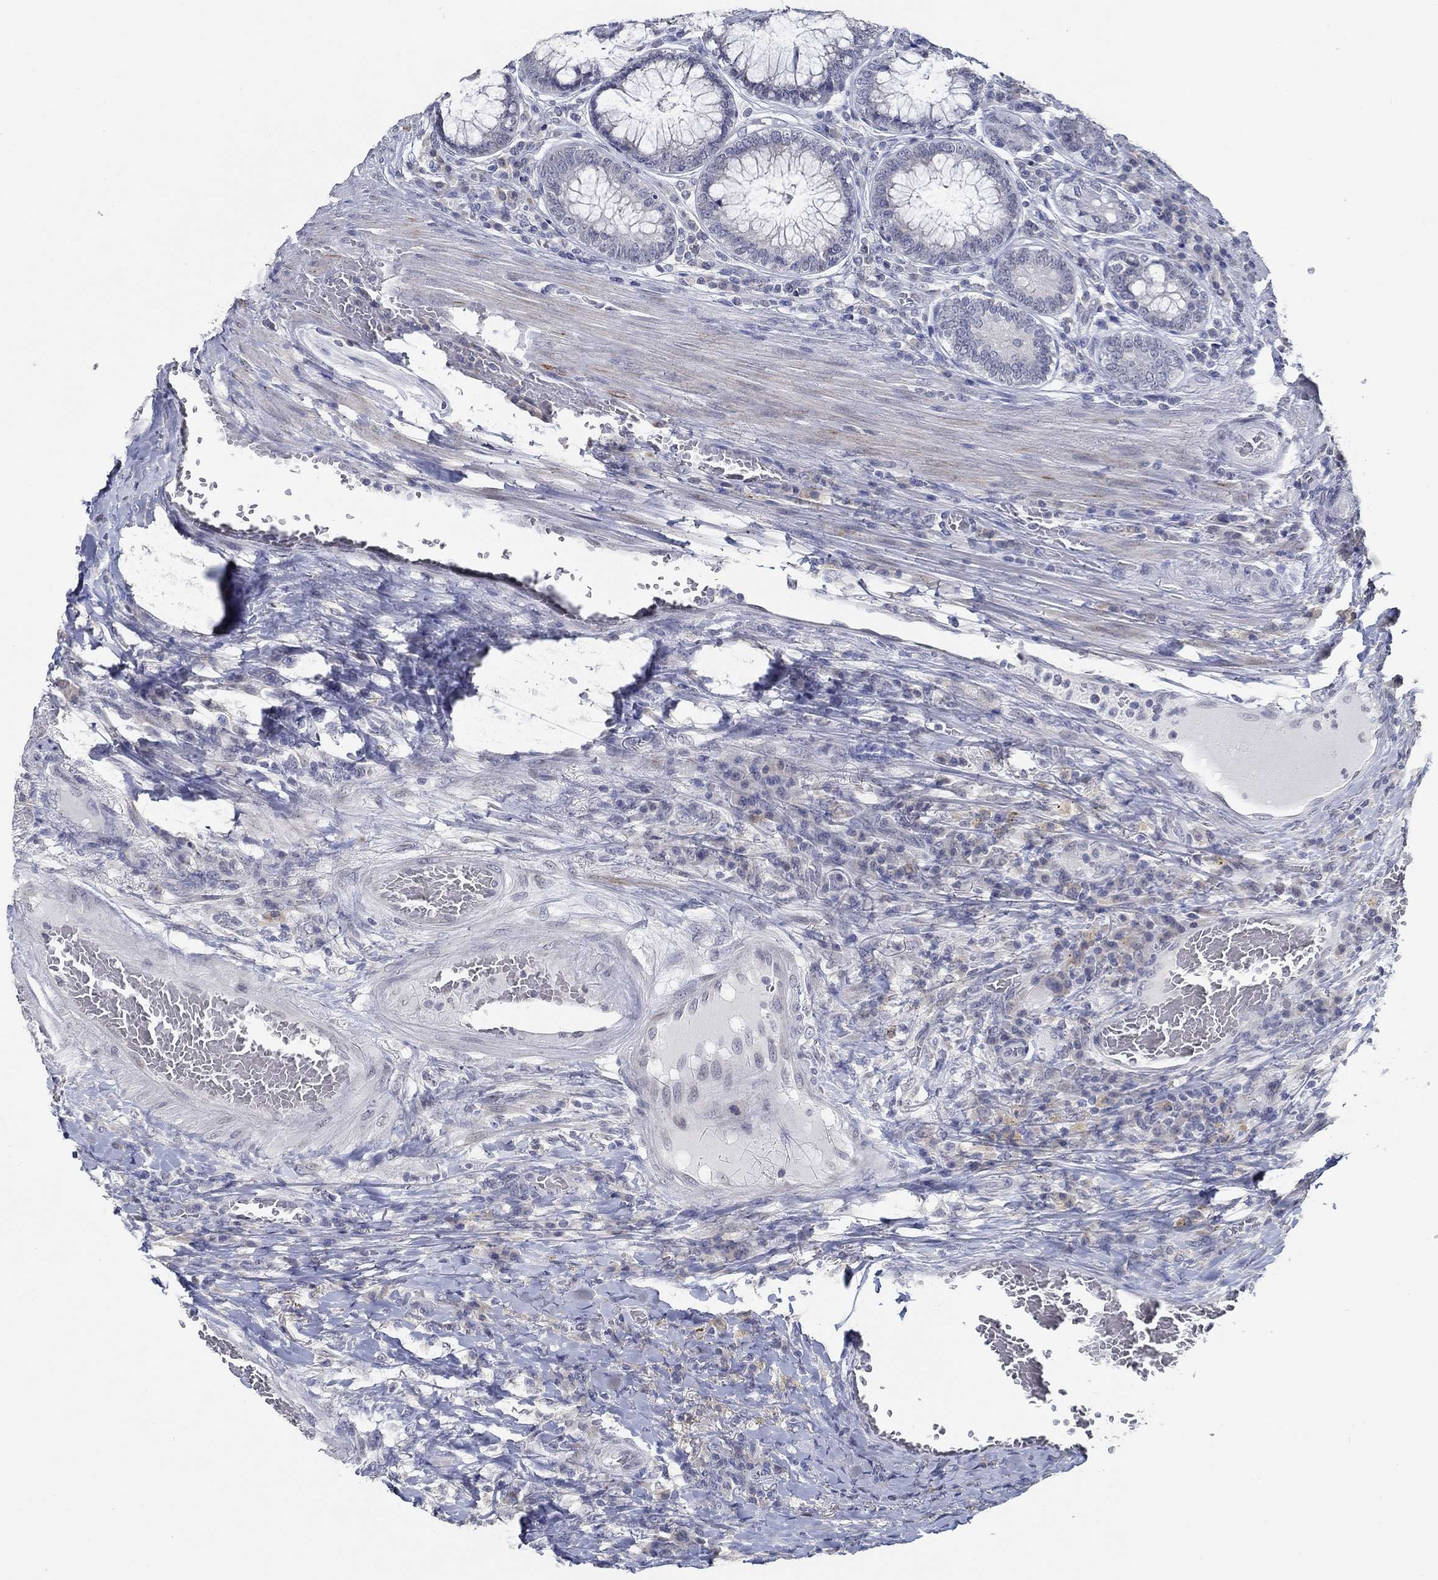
{"staining": {"intensity": "negative", "quantity": "none", "location": "none"}, "tissue": "colorectal cancer", "cell_type": "Tumor cells", "image_type": "cancer", "snomed": [{"axis": "morphology", "description": "Adenocarcinoma, NOS"}, {"axis": "topography", "description": "Colon"}], "caption": "Immunohistochemistry of colorectal adenocarcinoma shows no positivity in tumor cells.", "gene": "NUP155", "patient": {"sex": "female", "age": 86}}